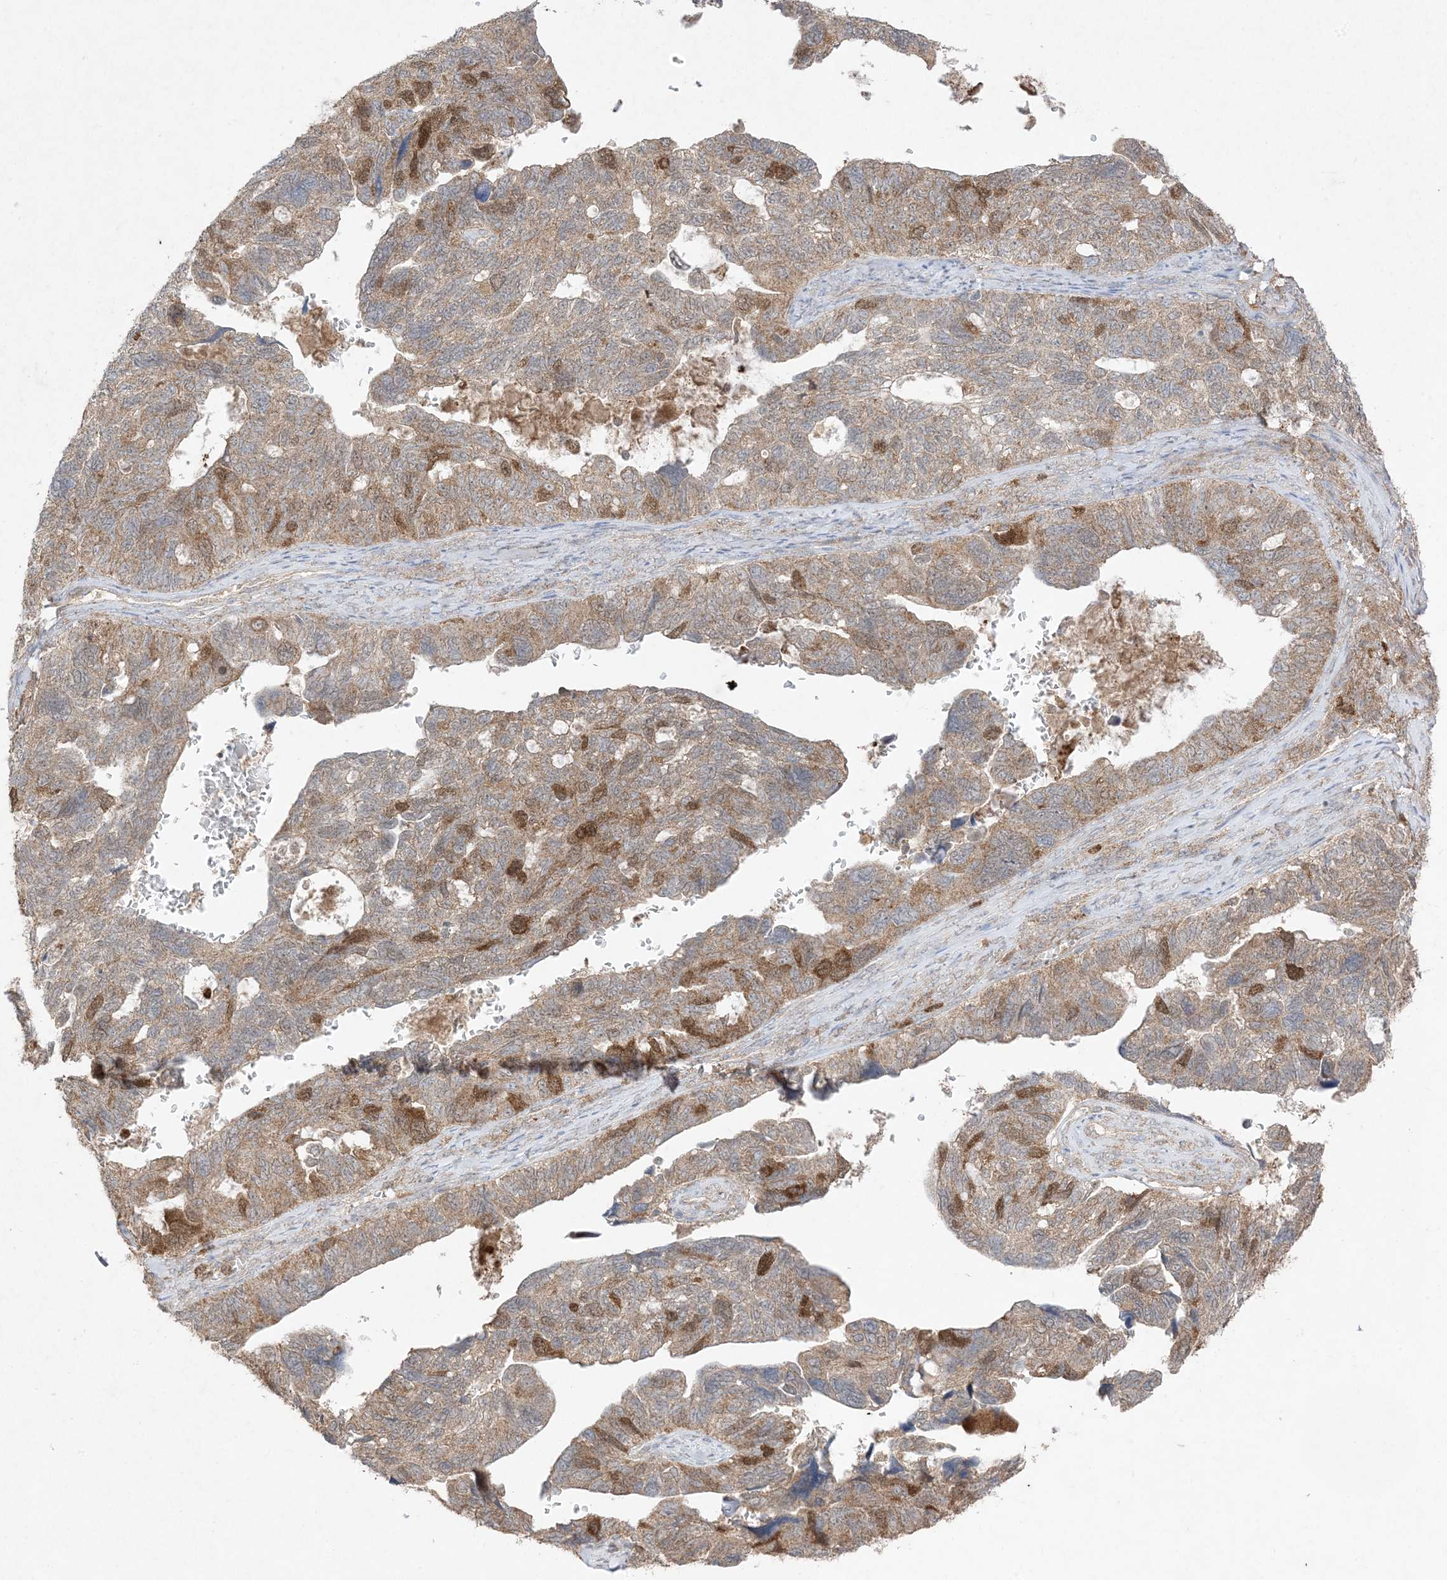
{"staining": {"intensity": "moderate", "quantity": "25%-75%", "location": "cytoplasmic/membranous"}, "tissue": "ovarian cancer", "cell_type": "Tumor cells", "image_type": "cancer", "snomed": [{"axis": "morphology", "description": "Cystadenocarcinoma, serous, NOS"}, {"axis": "topography", "description": "Ovary"}], "caption": "An immunohistochemistry micrograph of tumor tissue is shown. Protein staining in brown labels moderate cytoplasmic/membranous positivity in ovarian cancer (serous cystadenocarcinoma) within tumor cells. (IHC, brightfield microscopy, high magnification).", "gene": "UBE2C", "patient": {"sex": "female", "age": 79}}